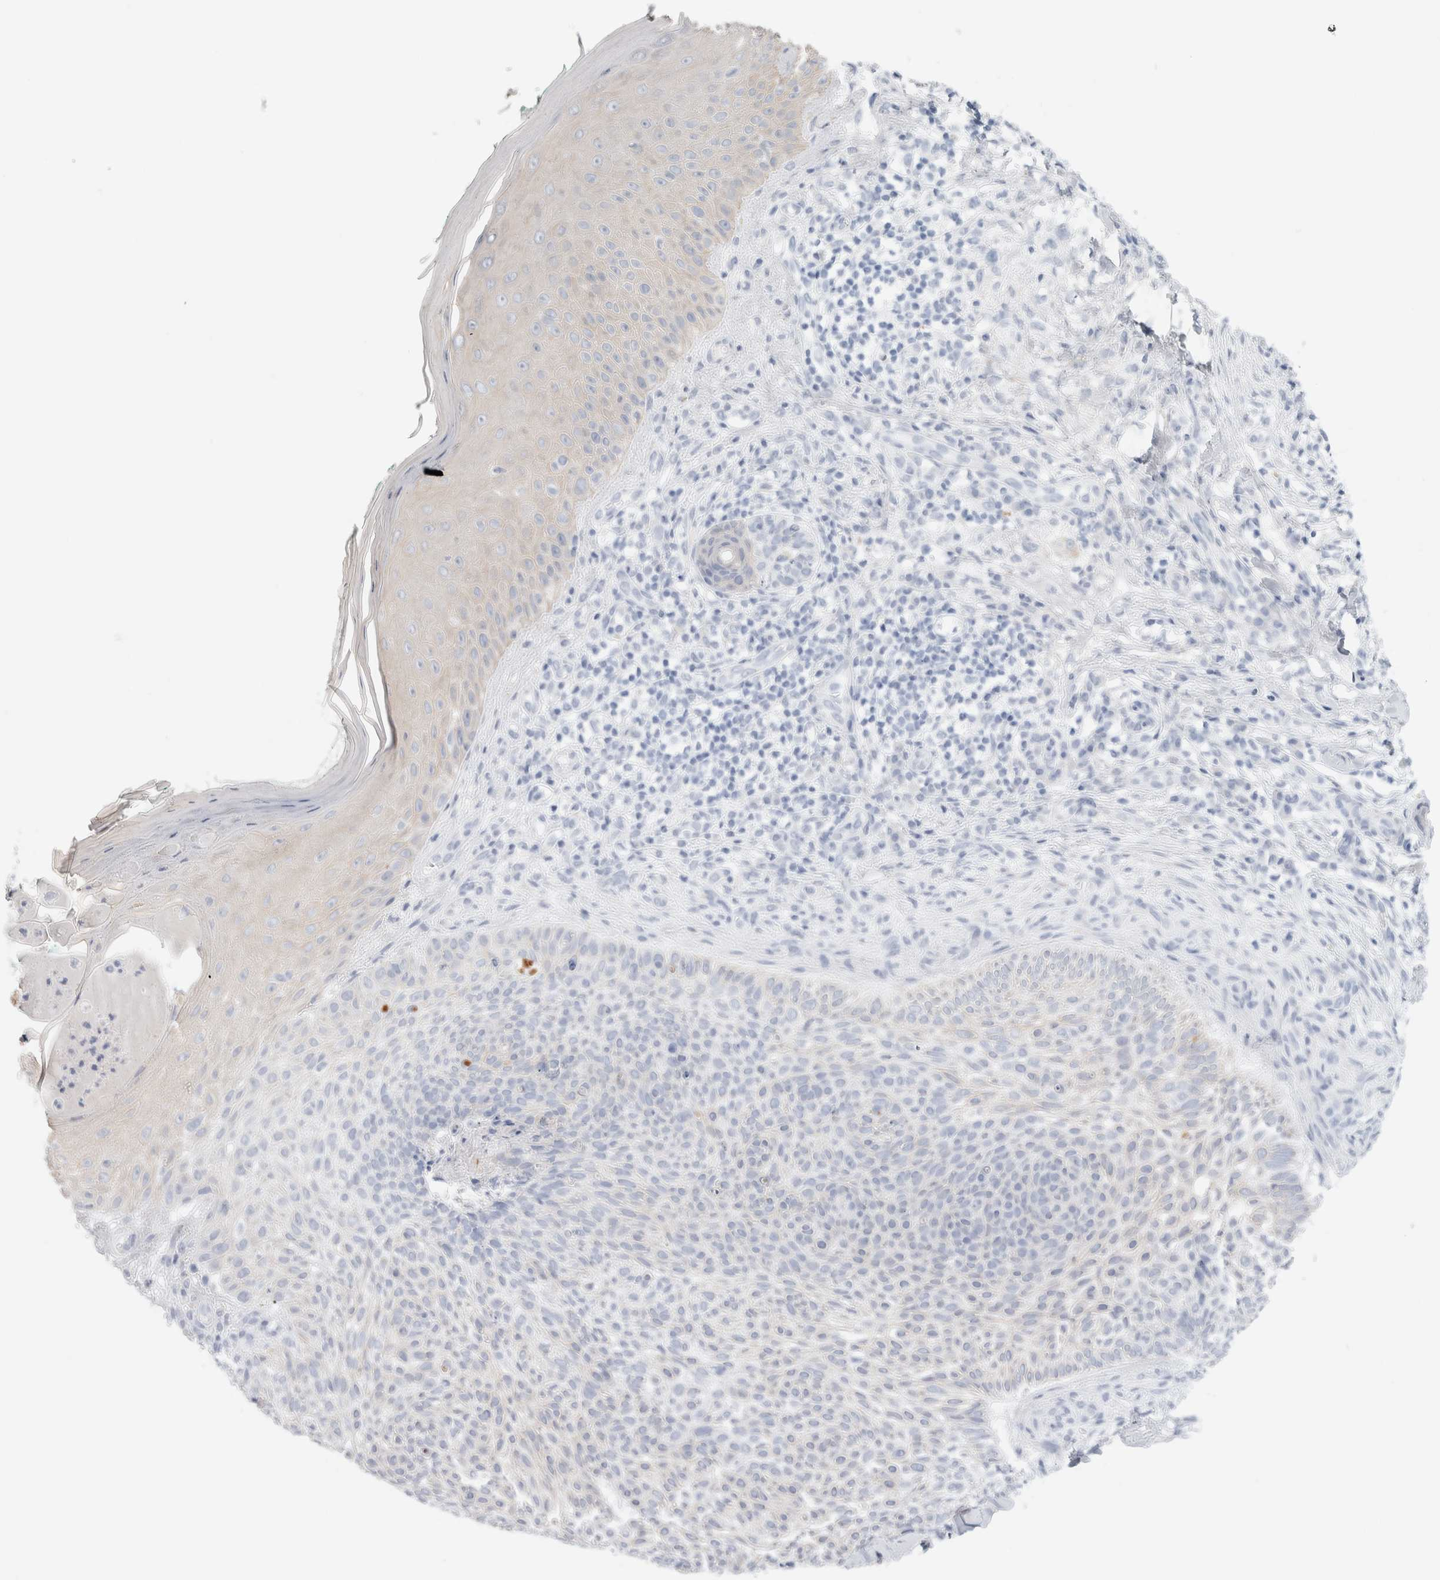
{"staining": {"intensity": "negative", "quantity": "none", "location": "none"}, "tissue": "skin cancer", "cell_type": "Tumor cells", "image_type": "cancer", "snomed": [{"axis": "morphology", "description": "Normal tissue, NOS"}, {"axis": "morphology", "description": "Basal cell carcinoma"}, {"axis": "topography", "description": "Skin"}], "caption": "This image is of skin cancer stained with IHC to label a protein in brown with the nuclei are counter-stained blue. There is no expression in tumor cells.", "gene": "MUC15", "patient": {"sex": "male", "age": 67}}